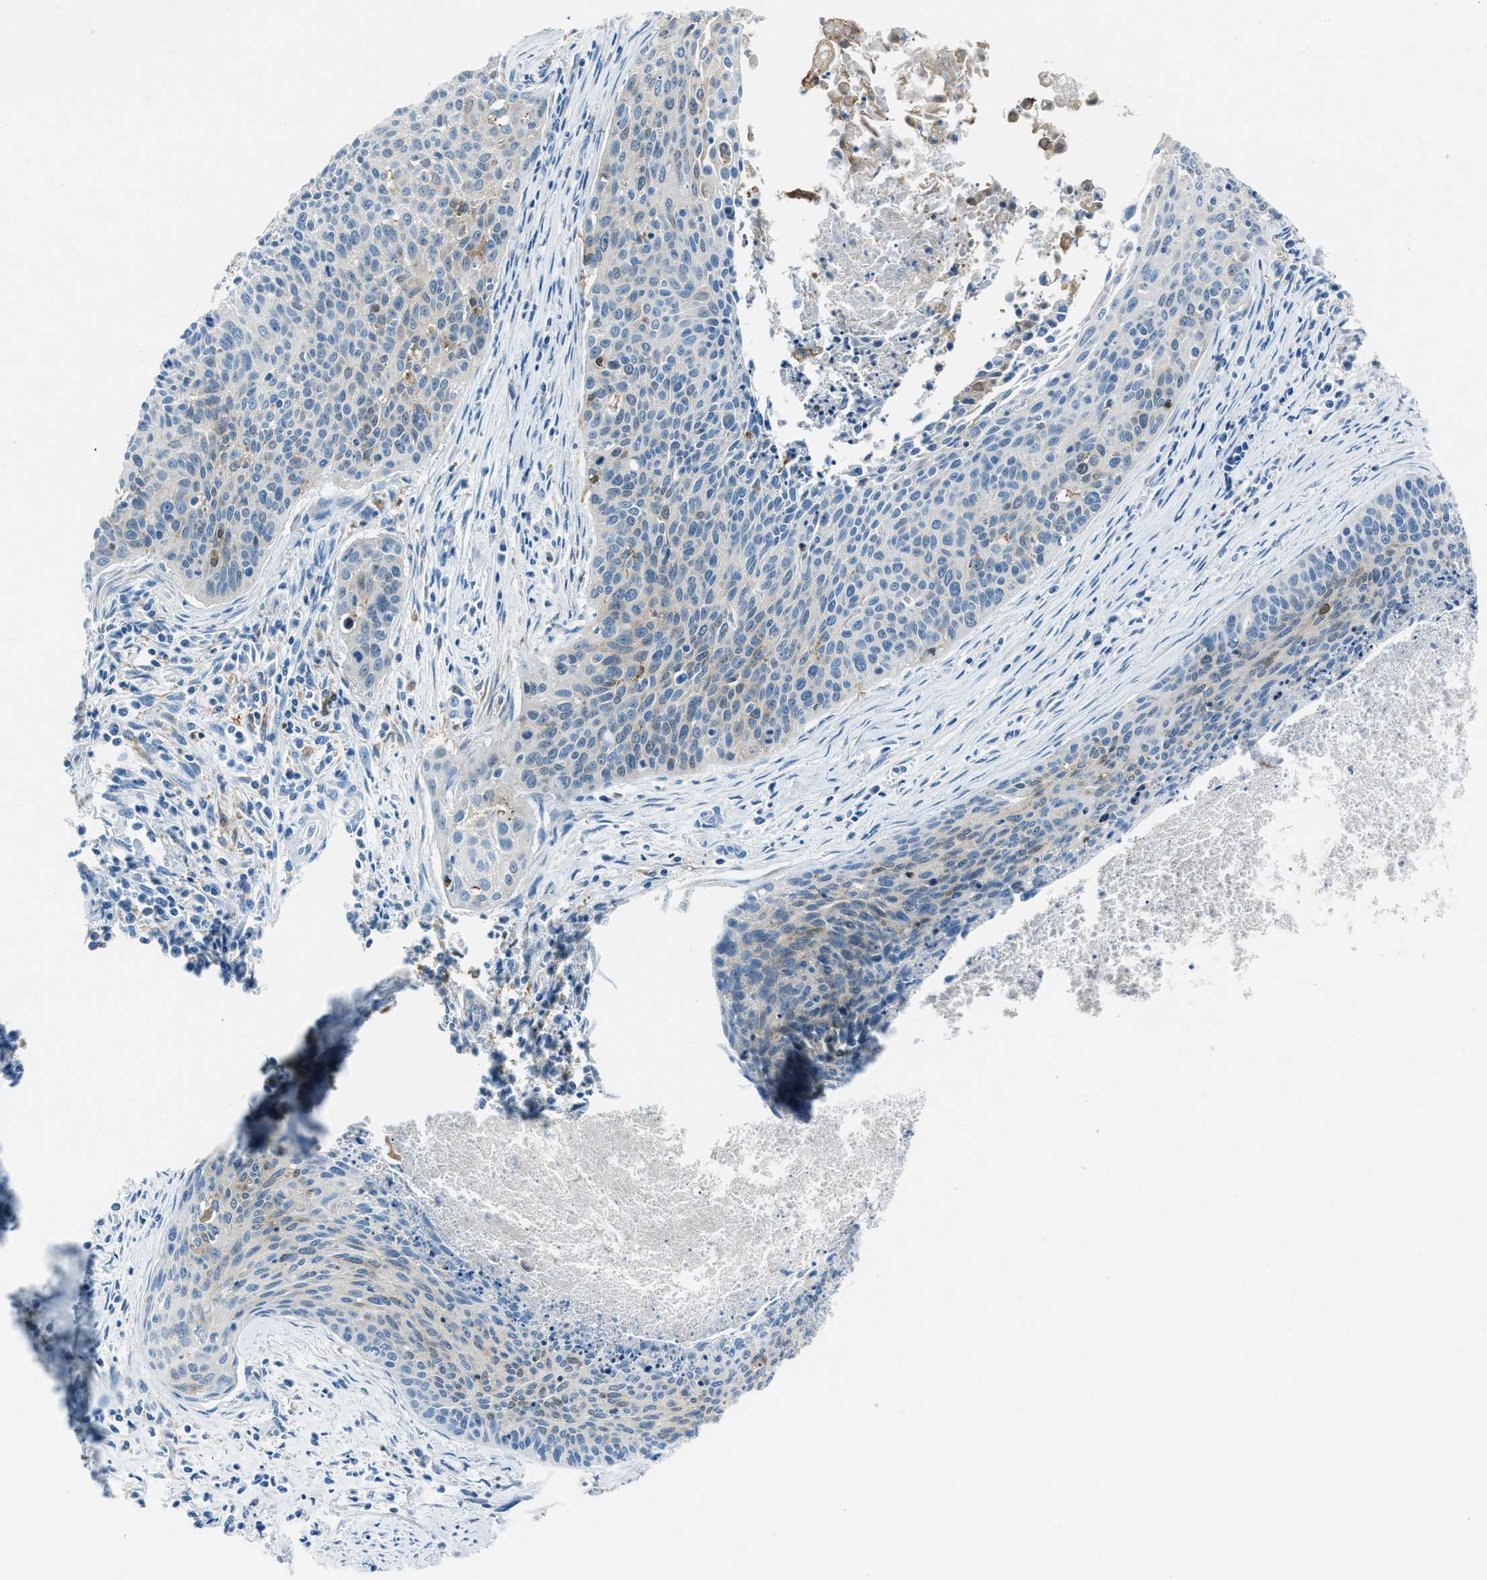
{"staining": {"intensity": "negative", "quantity": "none", "location": "none"}, "tissue": "cervical cancer", "cell_type": "Tumor cells", "image_type": "cancer", "snomed": [{"axis": "morphology", "description": "Squamous cell carcinoma, NOS"}, {"axis": "topography", "description": "Cervix"}], "caption": "There is no significant staining in tumor cells of cervical cancer.", "gene": "MATCAP2", "patient": {"sex": "female", "age": 55}}